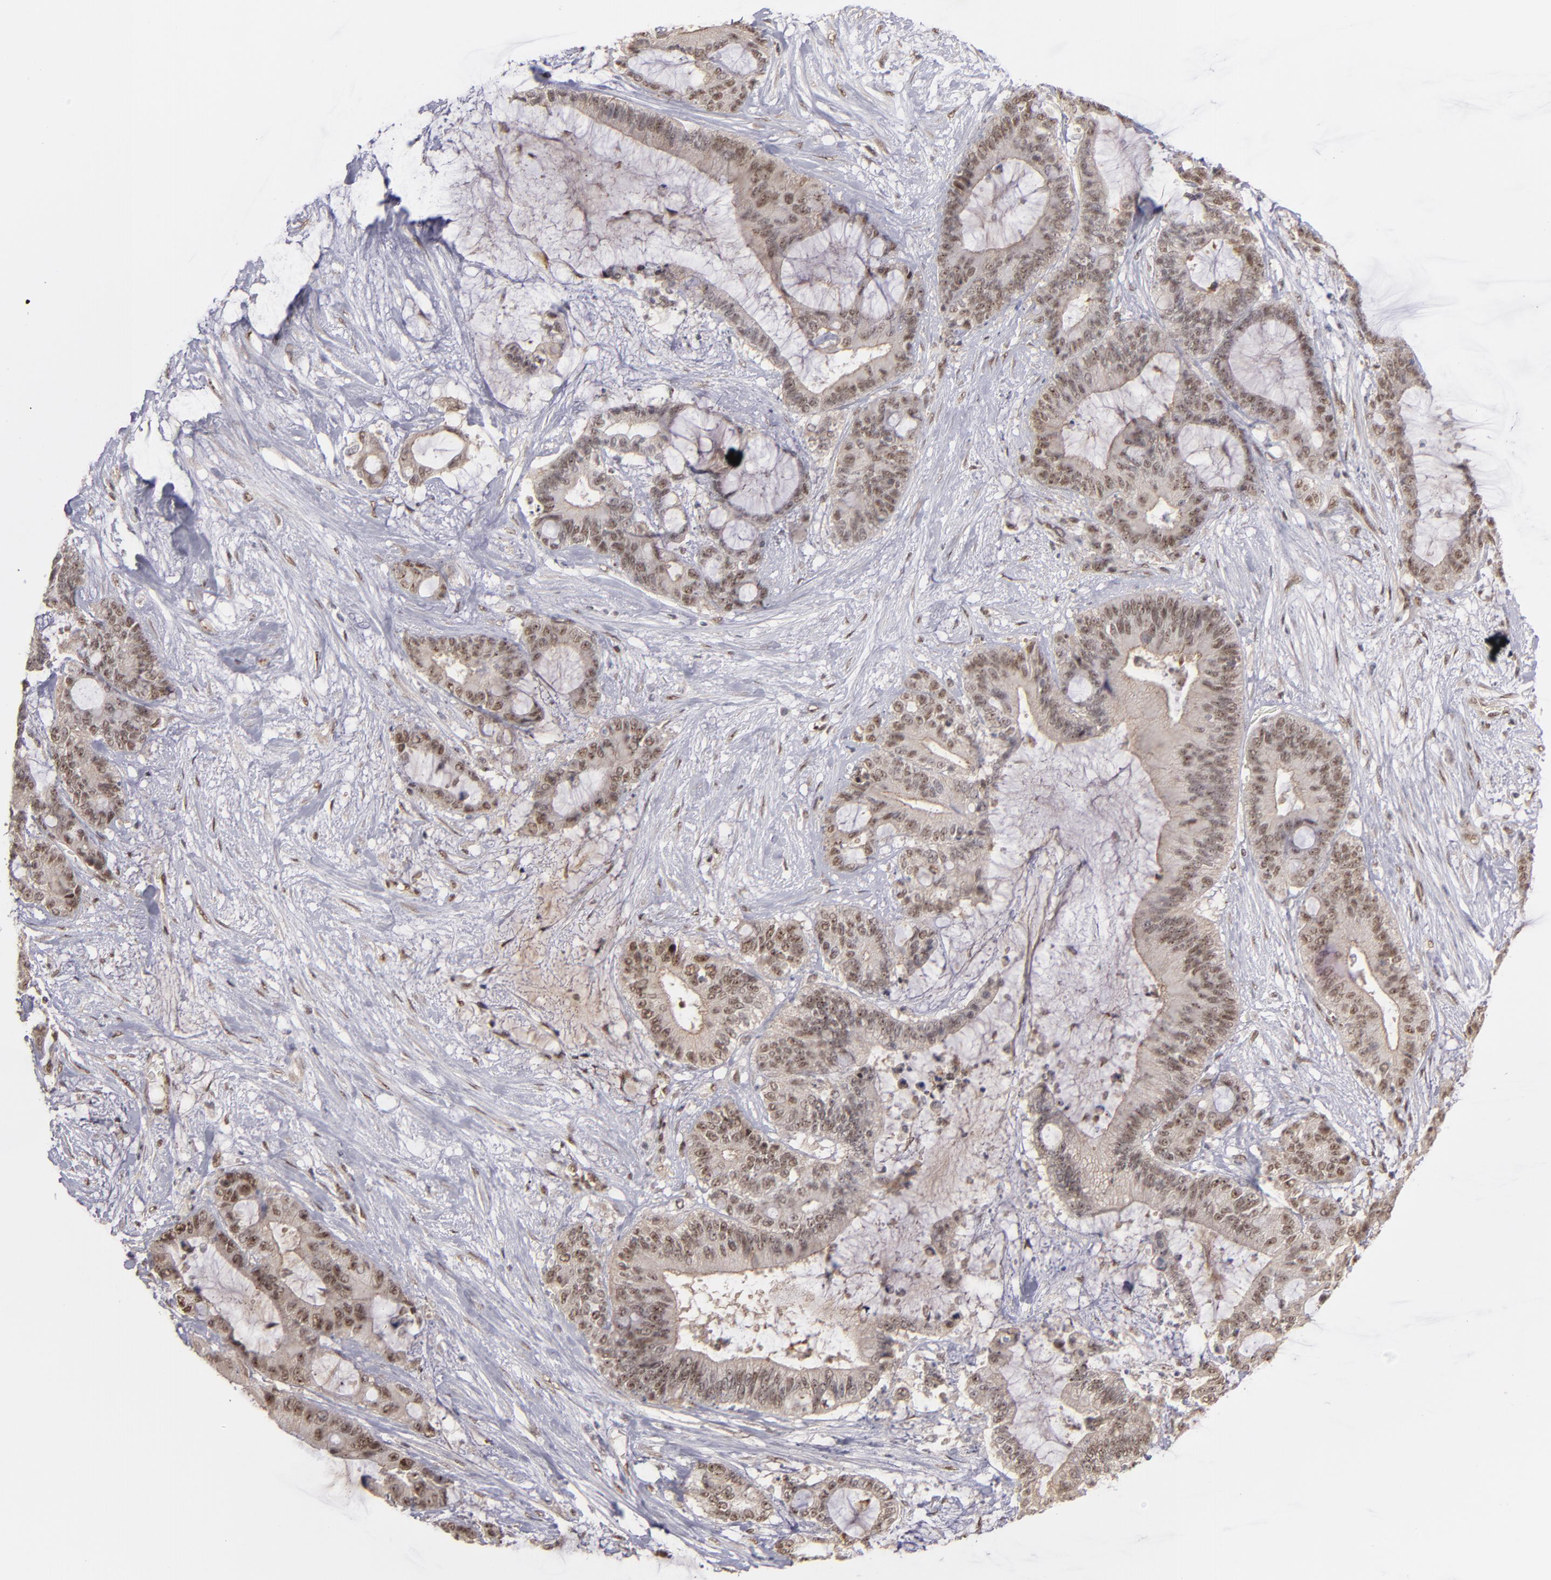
{"staining": {"intensity": "weak", "quantity": "25%-75%", "location": "nuclear"}, "tissue": "liver cancer", "cell_type": "Tumor cells", "image_type": "cancer", "snomed": [{"axis": "morphology", "description": "Cholangiocarcinoma"}, {"axis": "topography", "description": "Liver"}], "caption": "There is low levels of weak nuclear expression in tumor cells of liver cancer, as demonstrated by immunohistochemical staining (brown color).", "gene": "ZNF234", "patient": {"sex": "female", "age": 73}}